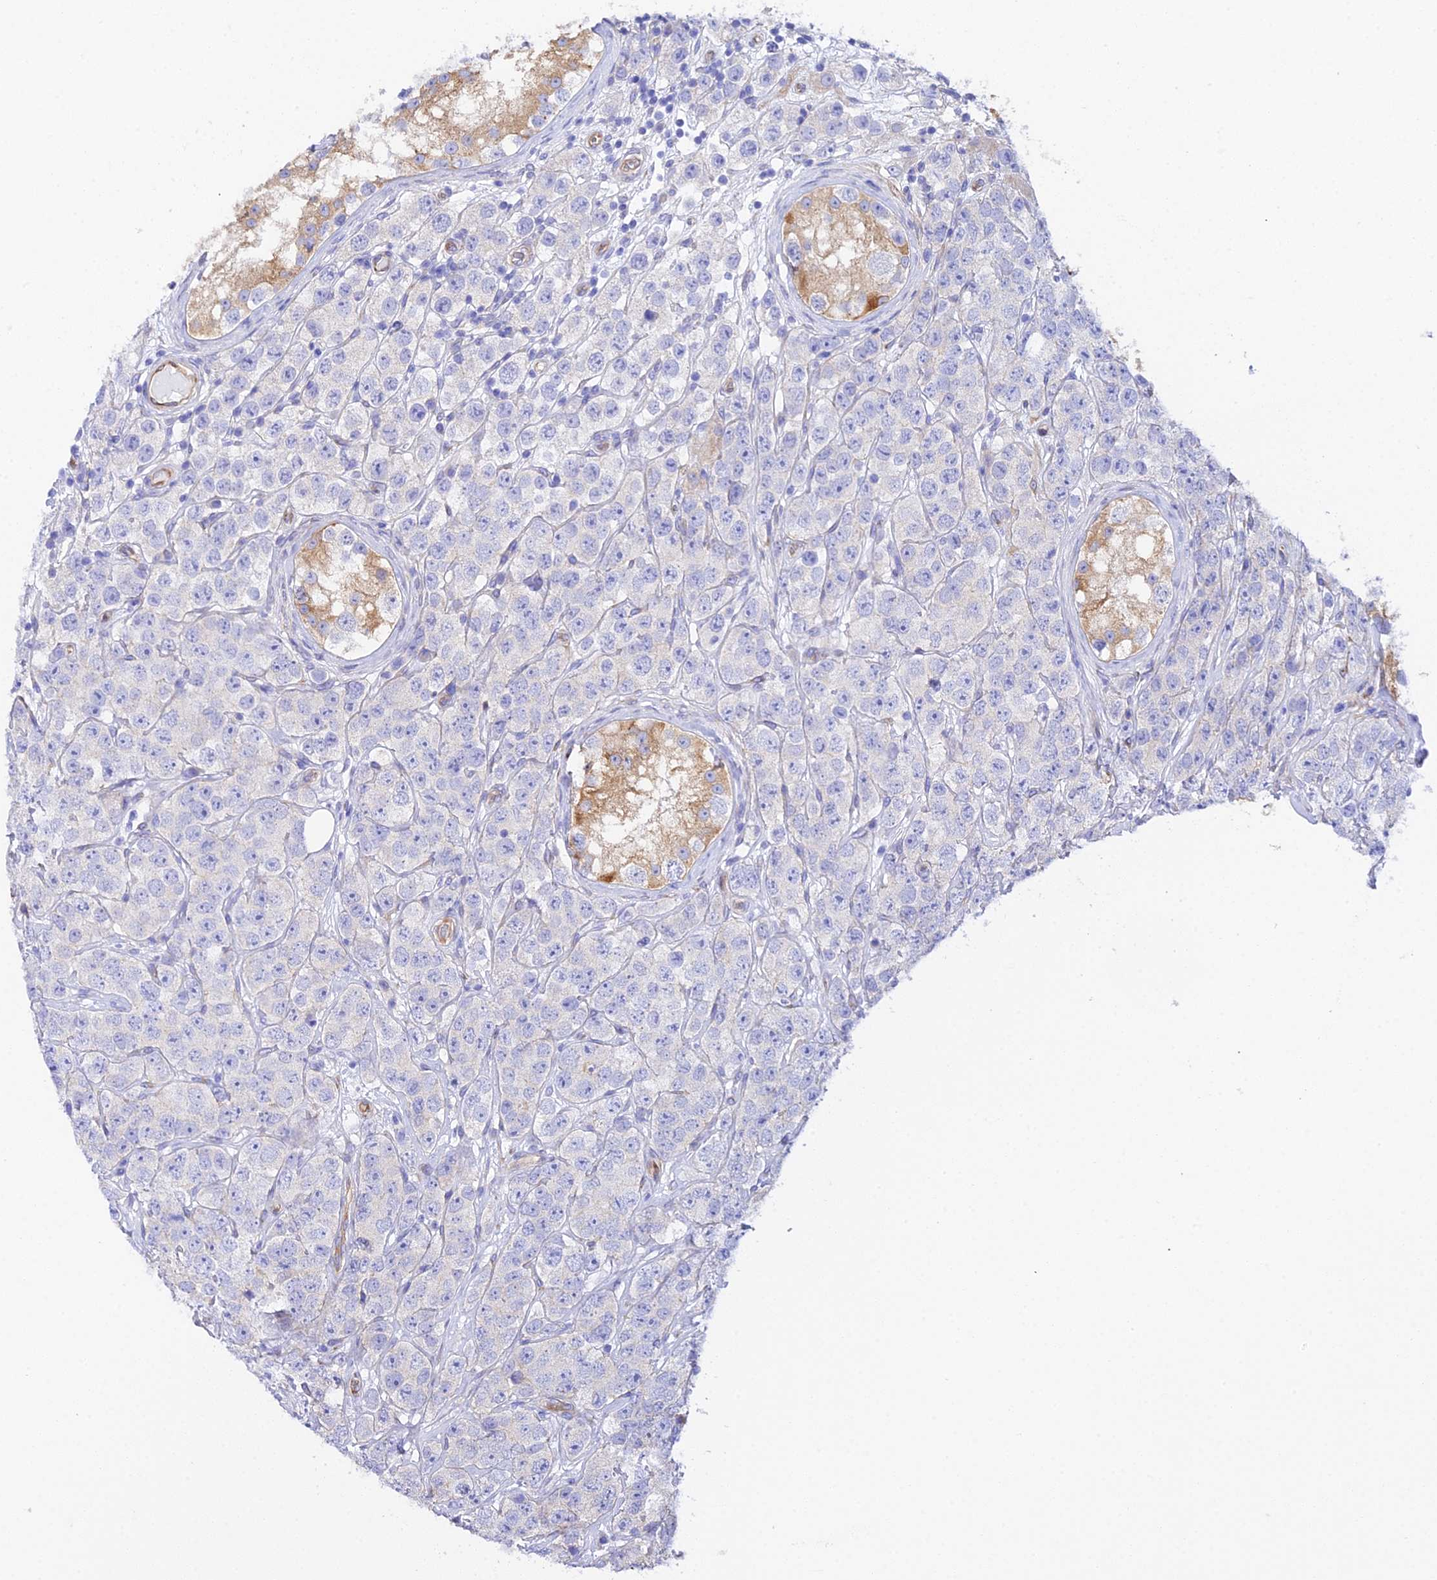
{"staining": {"intensity": "negative", "quantity": "none", "location": "none"}, "tissue": "testis cancer", "cell_type": "Tumor cells", "image_type": "cancer", "snomed": [{"axis": "morphology", "description": "Seminoma, NOS"}, {"axis": "topography", "description": "Testis"}], "caption": "Testis cancer (seminoma) was stained to show a protein in brown. There is no significant expression in tumor cells.", "gene": "CFAP45", "patient": {"sex": "male", "age": 28}}